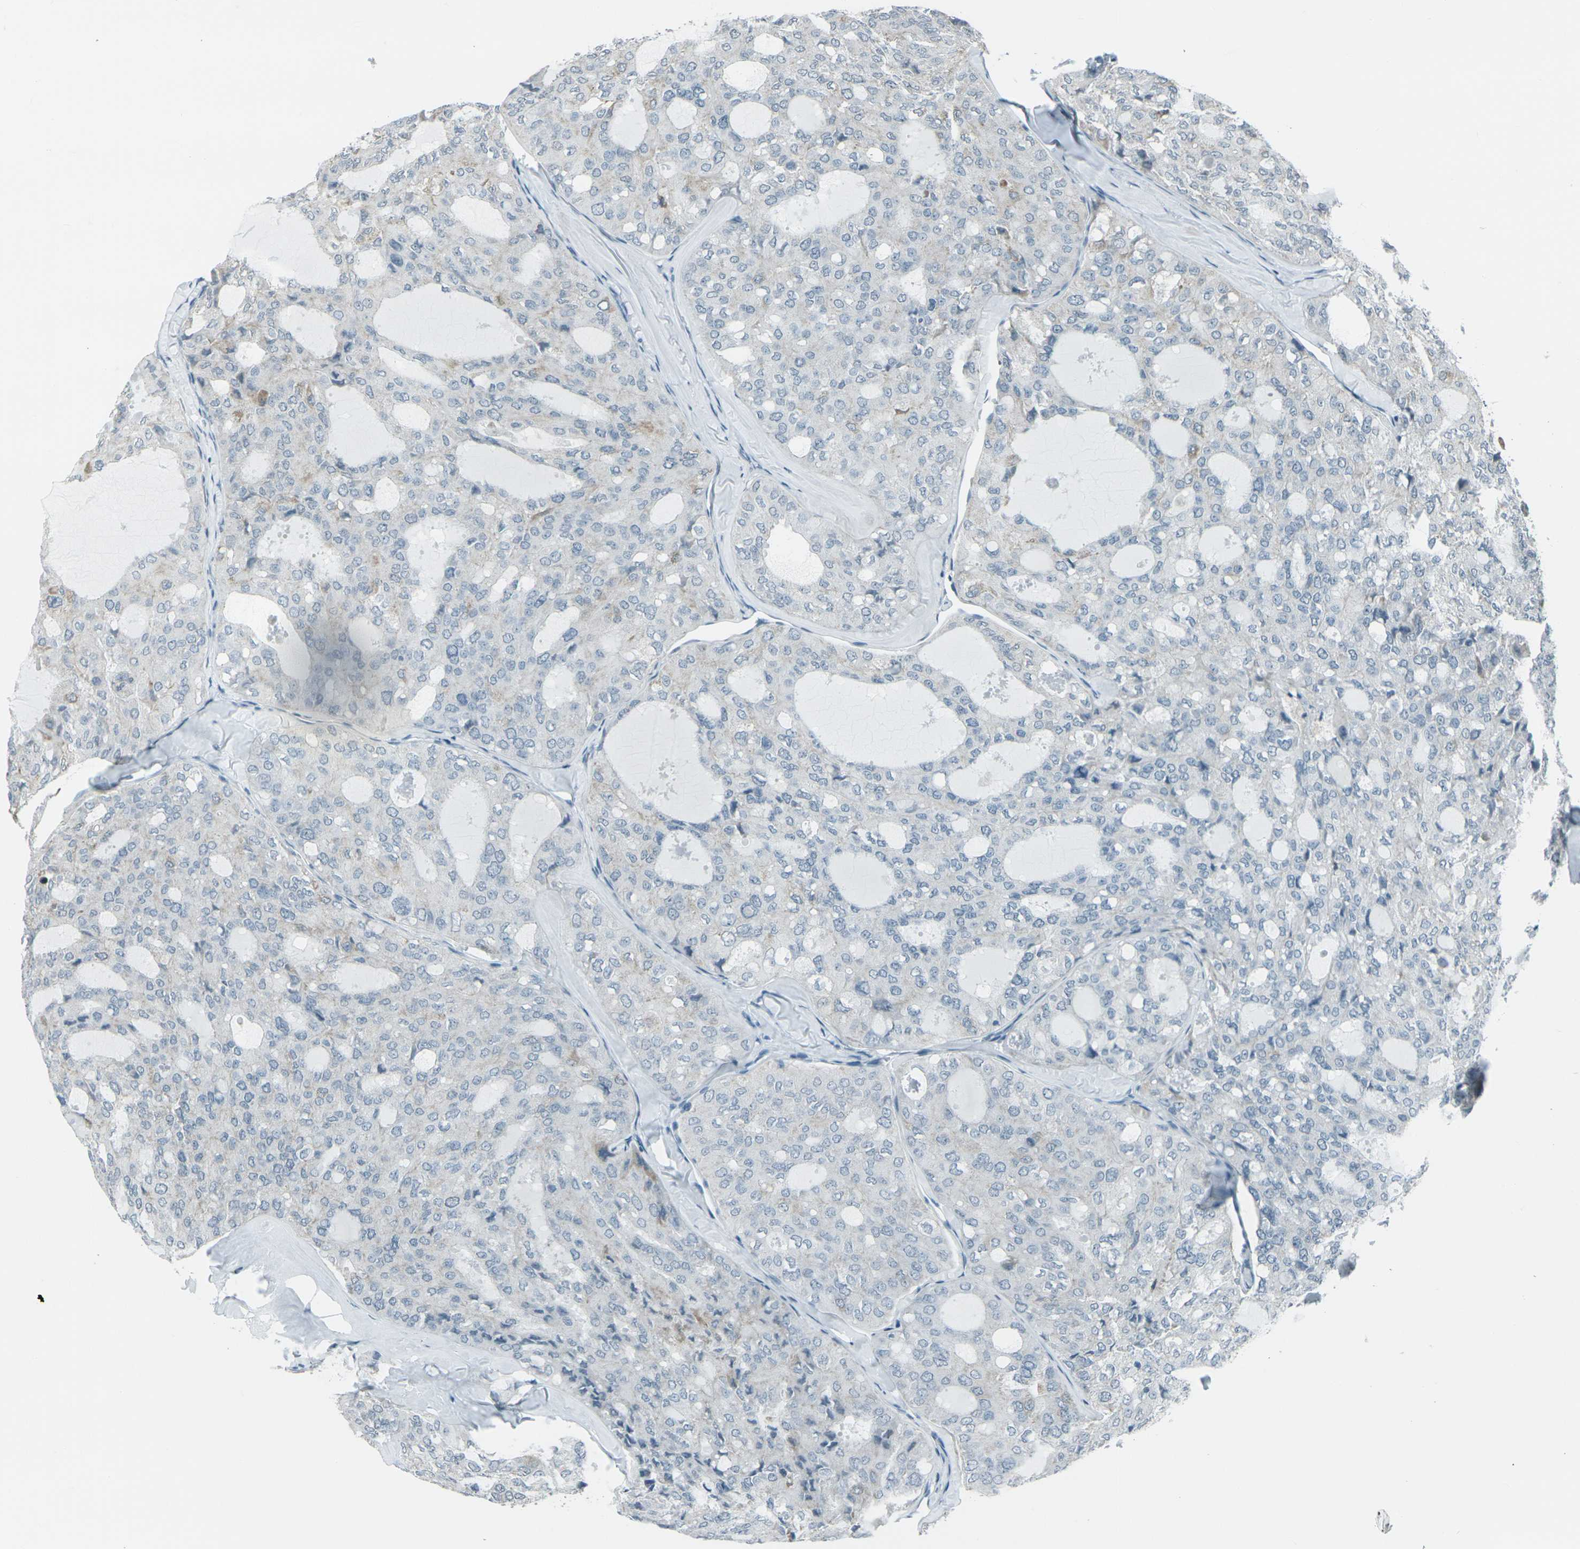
{"staining": {"intensity": "weak", "quantity": "<25%", "location": "cytoplasmic/membranous"}, "tissue": "thyroid cancer", "cell_type": "Tumor cells", "image_type": "cancer", "snomed": [{"axis": "morphology", "description": "Follicular adenoma carcinoma, NOS"}, {"axis": "topography", "description": "Thyroid gland"}], "caption": "This is an immunohistochemistry micrograph of follicular adenoma carcinoma (thyroid). There is no expression in tumor cells.", "gene": "H2BC1", "patient": {"sex": "male", "age": 75}}